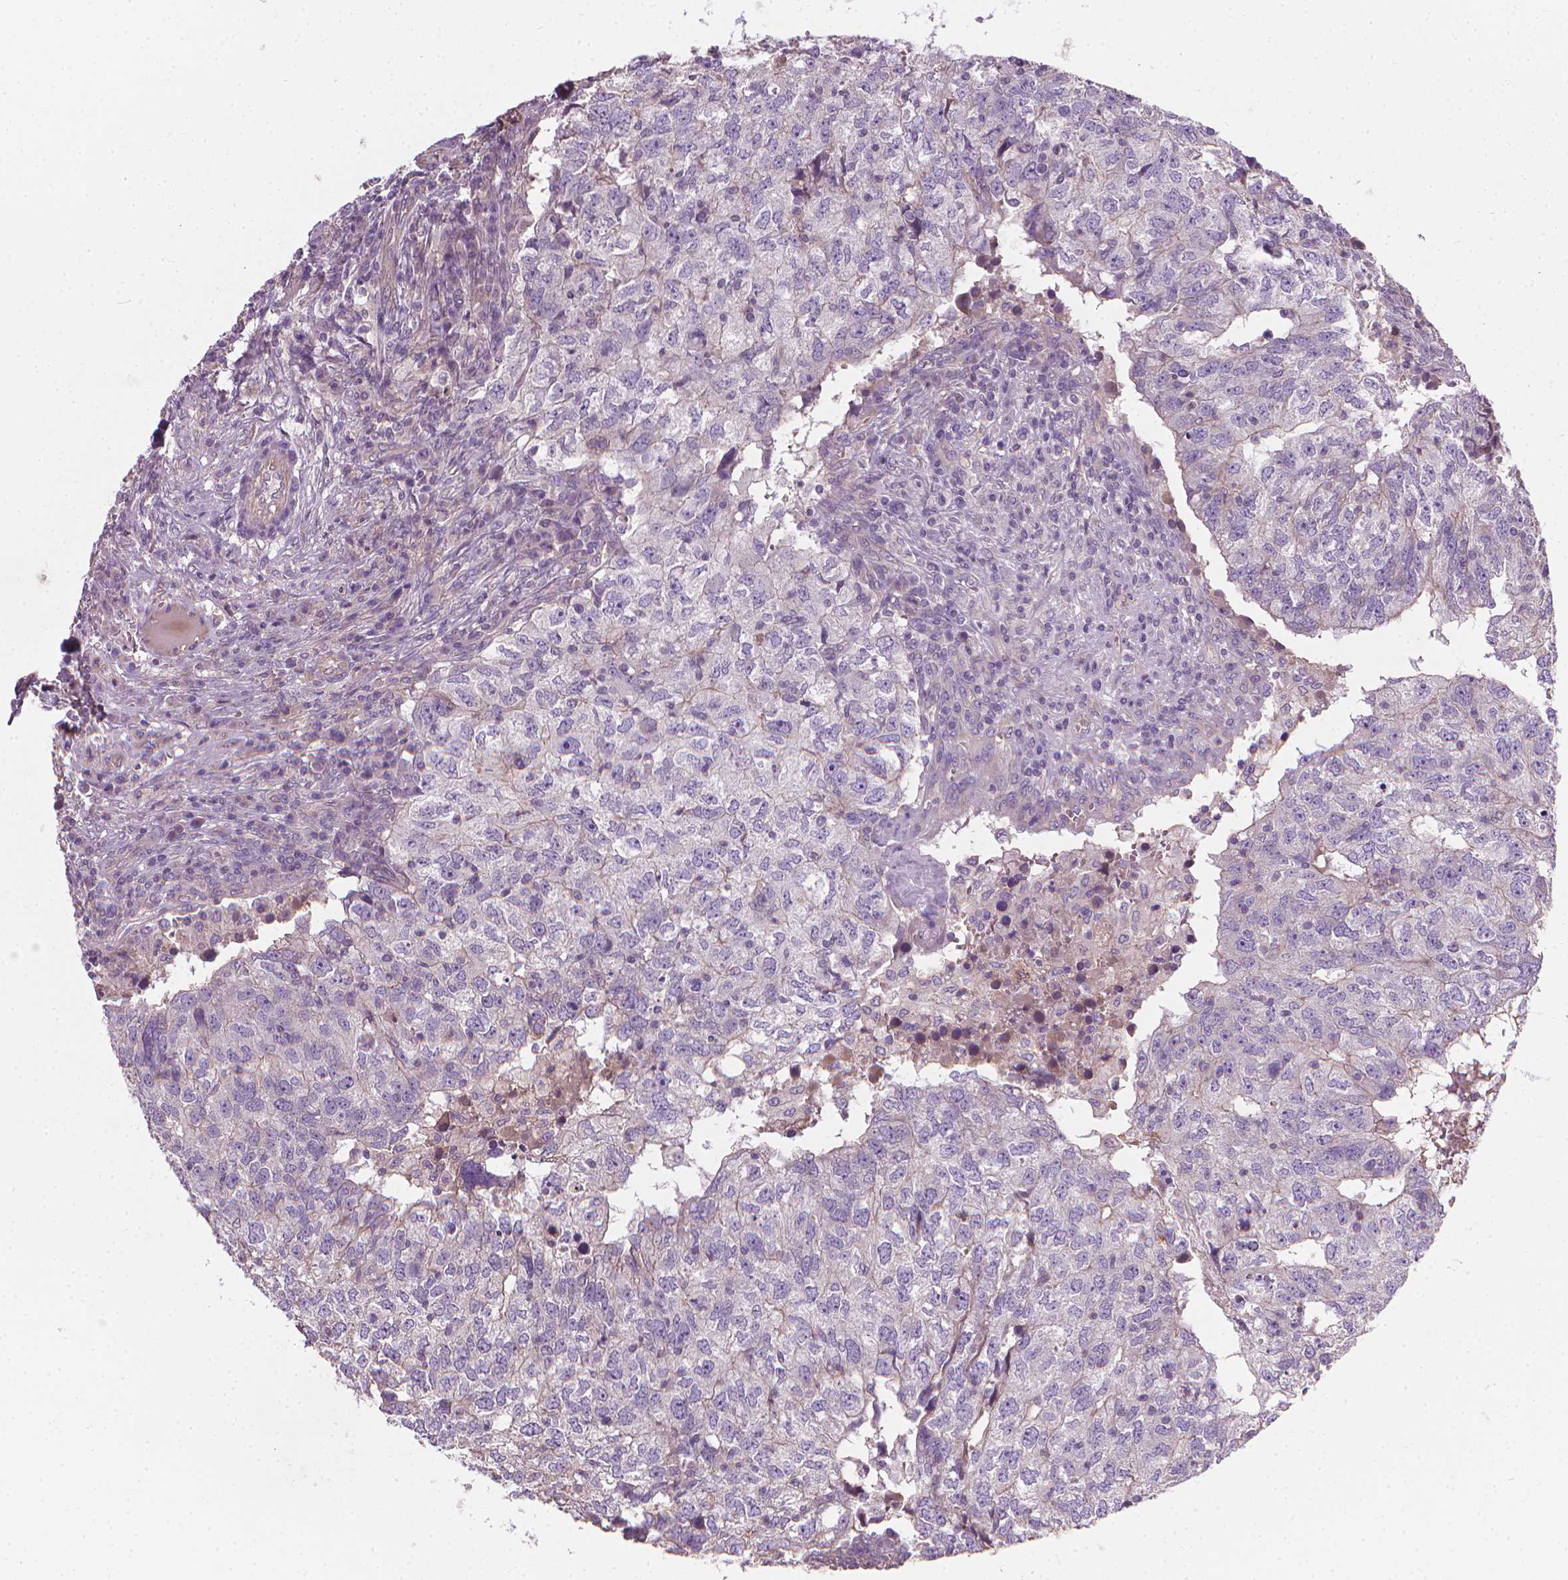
{"staining": {"intensity": "negative", "quantity": "none", "location": "none"}, "tissue": "breast cancer", "cell_type": "Tumor cells", "image_type": "cancer", "snomed": [{"axis": "morphology", "description": "Duct carcinoma"}, {"axis": "topography", "description": "Breast"}], "caption": "IHC histopathology image of neoplastic tissue: intraductal carcinoma (breast) stained with DAB exhibits no significant protein positivity in tumor cells.", "gene": "RIIAD1", "patient": {"sex": "female", "age": 30}}